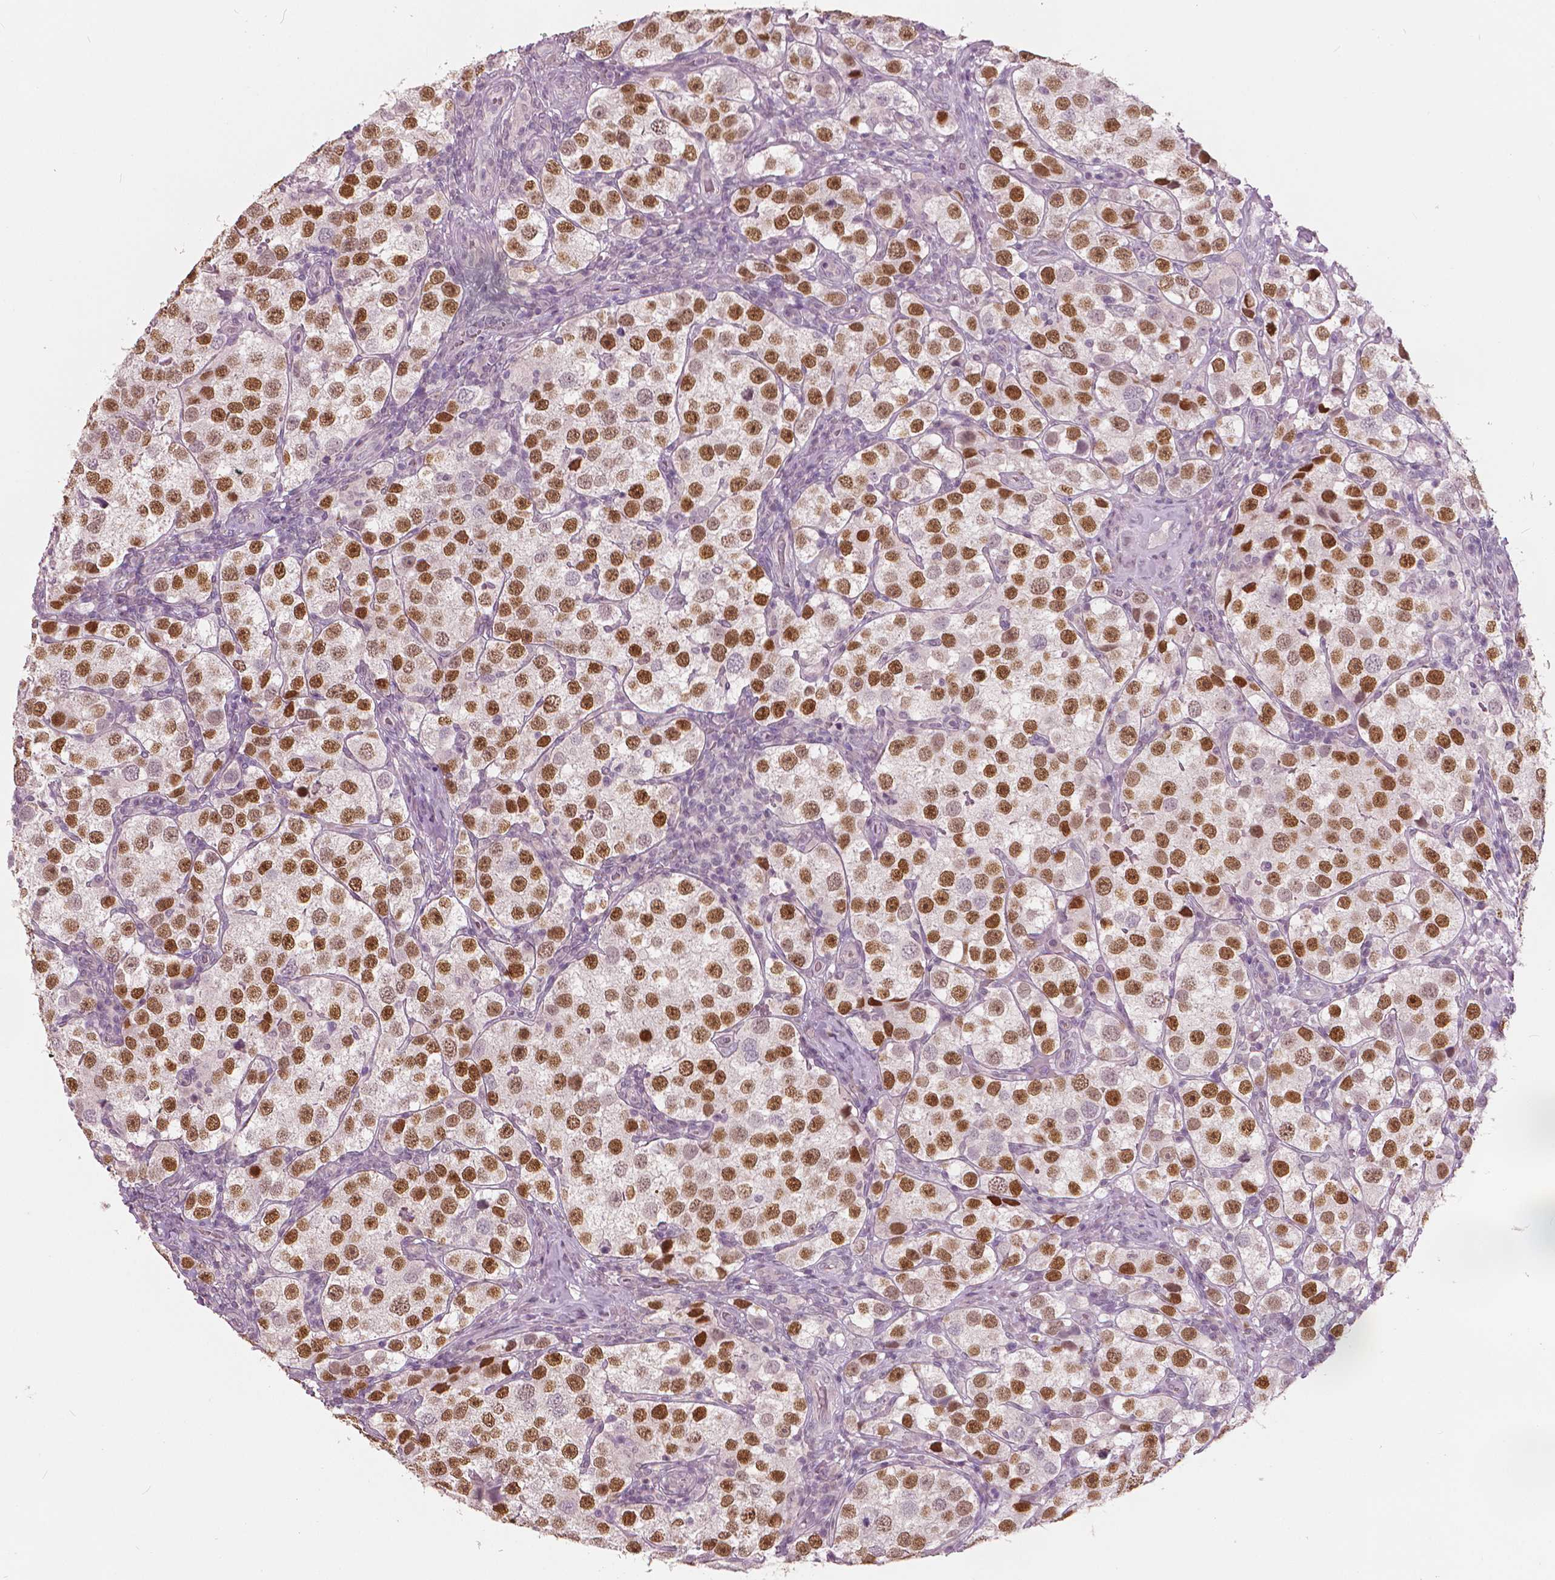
{"staining": {"intensity": "moderate", "quantity": ">75%", "location": "nuclear"}, "tissue": "testis cancer", "cell_type": "Tumor cells", "image_type": "cancer", "snomed": [{"axis": "morphology", "description": "Seminoma, NOS"}, {"axis": "topography", "description": "Testis"}], "caption": "Testis cancer tissue shows moderate nuclear staining in approximately >75% of tumor cells, visualized by immunohistochemistry. Nuclei are stained in blue.", "gene": "NANOG", "patient": {"sex": "male", "age": 37}}